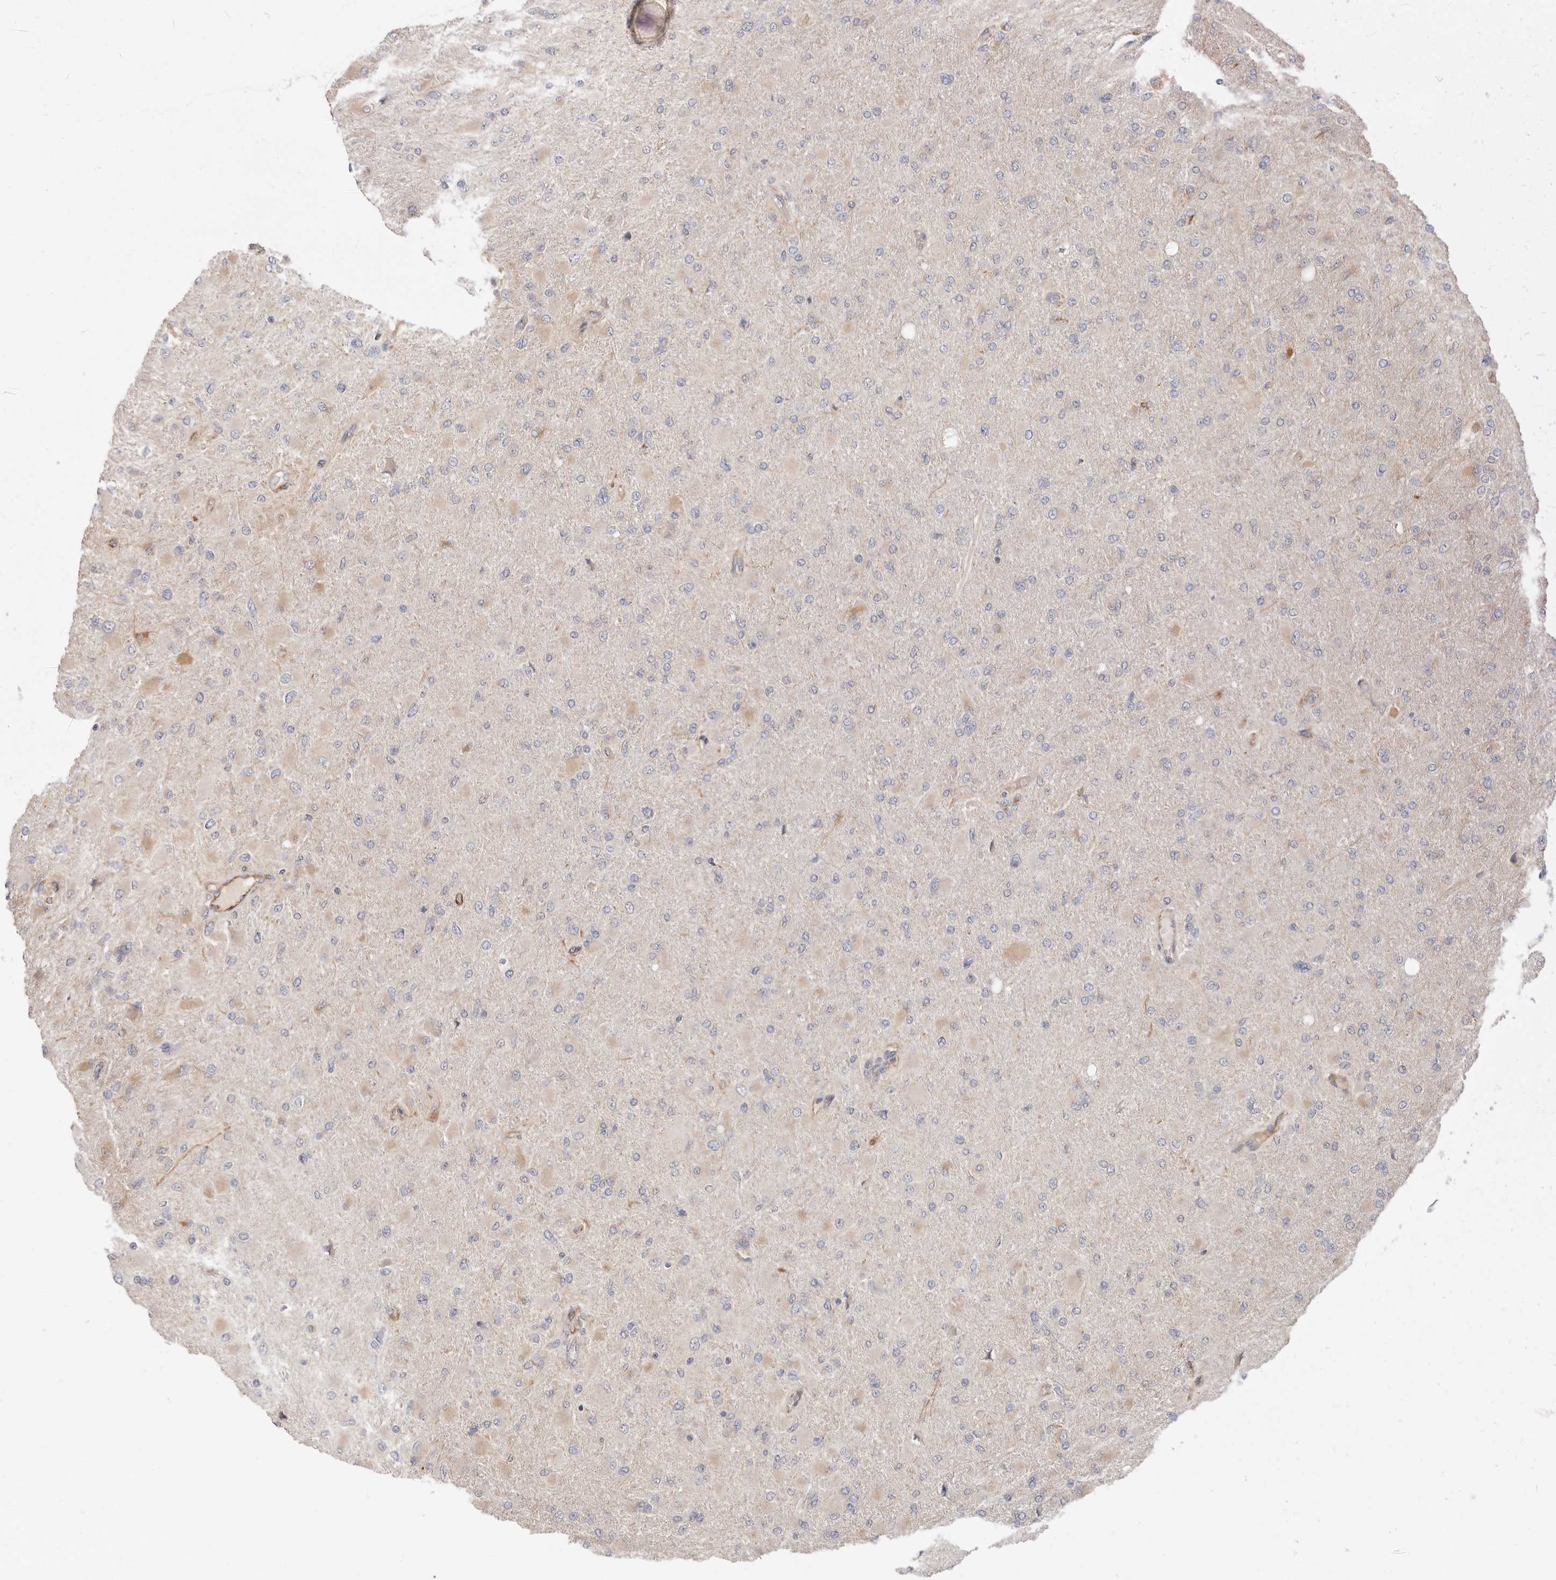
{"staining": {"intensity": "negative", "quantity": "none", "location": "none"}, "tissue": "glioma", "cell_type": "Tumor cells", "image_type": "cancer", "snomed": [{"axis": "morphology", "description": "Glioma, malignant, High grade"}, {"axis": "topography", "description": "Cerebral cortex"}], "caption": "This is an IHC image of glioma. There is no positivity in tumor cells.", "gene": "SPRING1", "patient": {"sex": "female", "age": 36}}